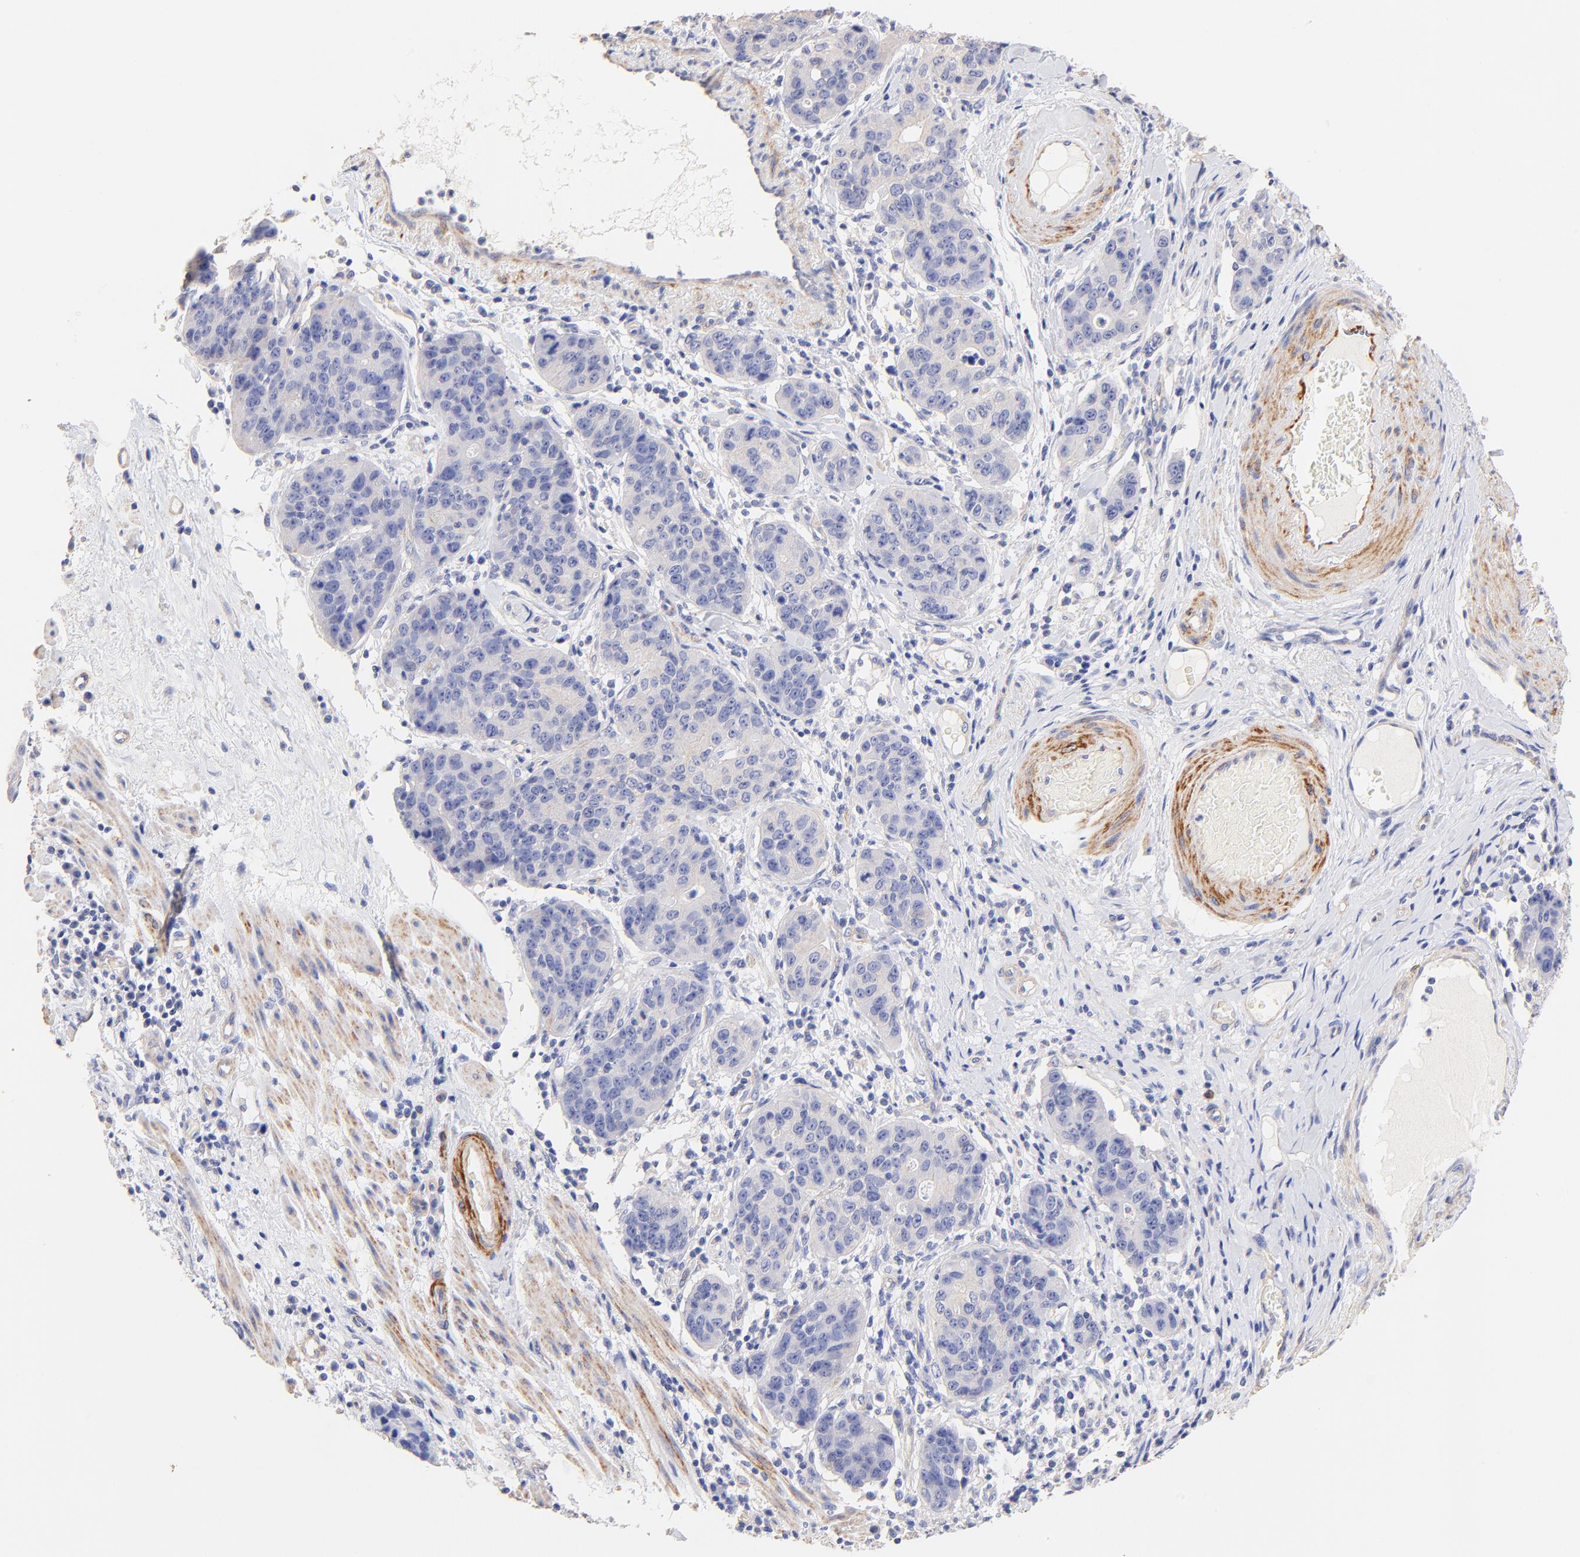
{"staining": {"intensity": "negative", "quantity": "none", "location": "none"}, "tissue": "stomach cancer", "cell_type": "Tumor cells", "image_type": "cancer", "snomed": [{"axis": "morphology", "description": "Adenocarcinoma, NOS"}, {"axis": "topography", "description": "Esophagus"}, {"axis": "topography", "description": "Stomach"}], "caption": "Protein analysis of stomach cancer exhibits no significant staining in tumor cells.", "gene": "ACTRT1", "patient": {"sex": "male", "age": 74}}